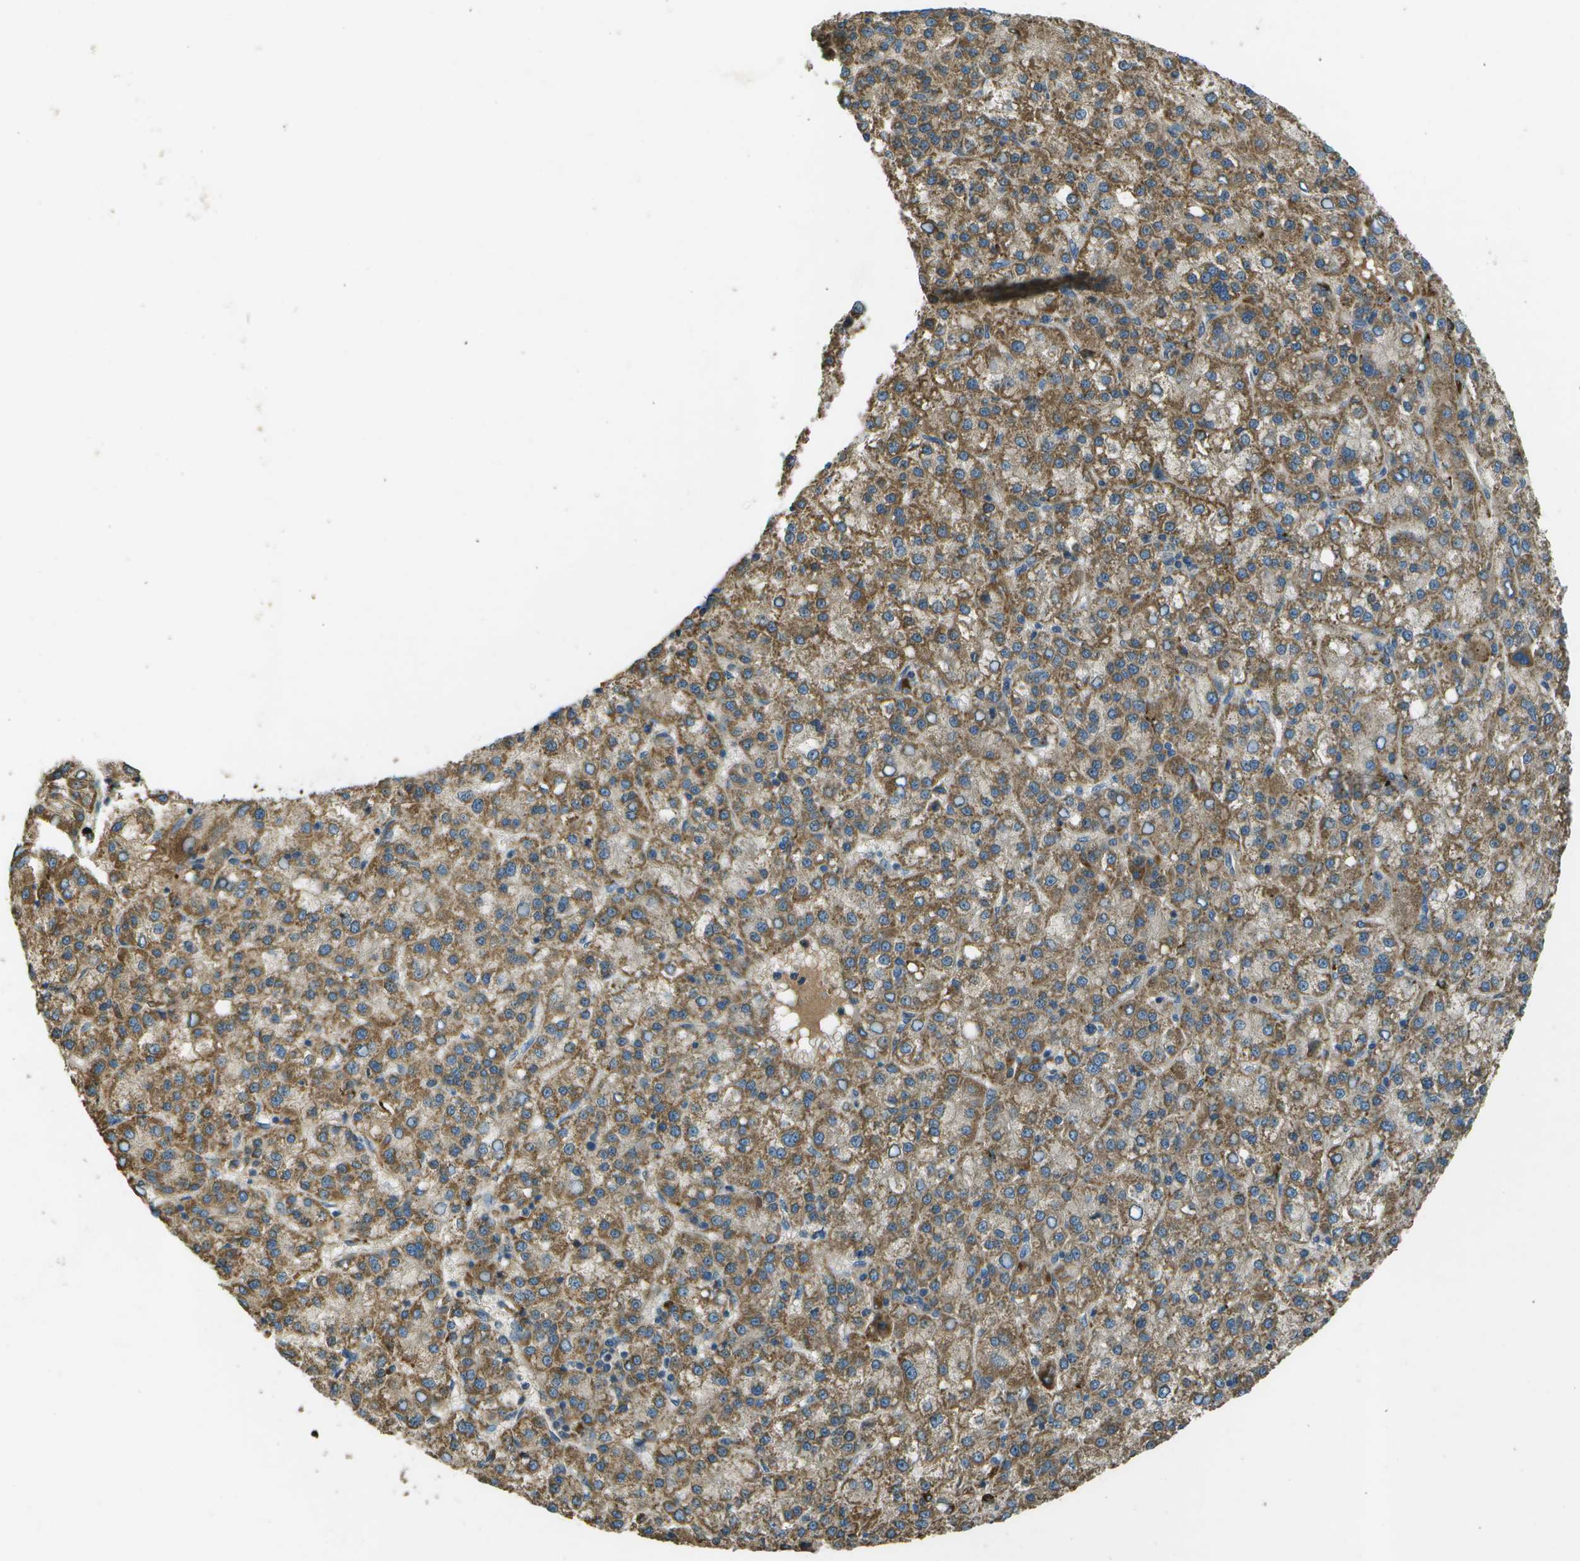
{"staining": {"intensity": "moderate", "quantity": ">75%", "location": "cytoplasmic/membranous"}, "tissue": "liver cancer", "cell_type": "Tumor cells", "image_type": "cancer", "snomed": [{"axis": "morphology", "description": "Carcinoma, Hepatocellular, NOS"}, {"axis": "topography", "description": "Liver"}], "caption": "DAB (3,3'-diaminobenzidine) immunohistochemical staining of human hepatocellular carcinoma (liver) shows moderate cytoplasmic/membranous protein positivity in about >75% of tumor cells. The staining is performed using DAB brown chromogen to label protein expression. The nuclei are counter-stained blue using hematoxylin.", "gene": "PXYLP1", "patient": {"sex": "female", "age": 58}}